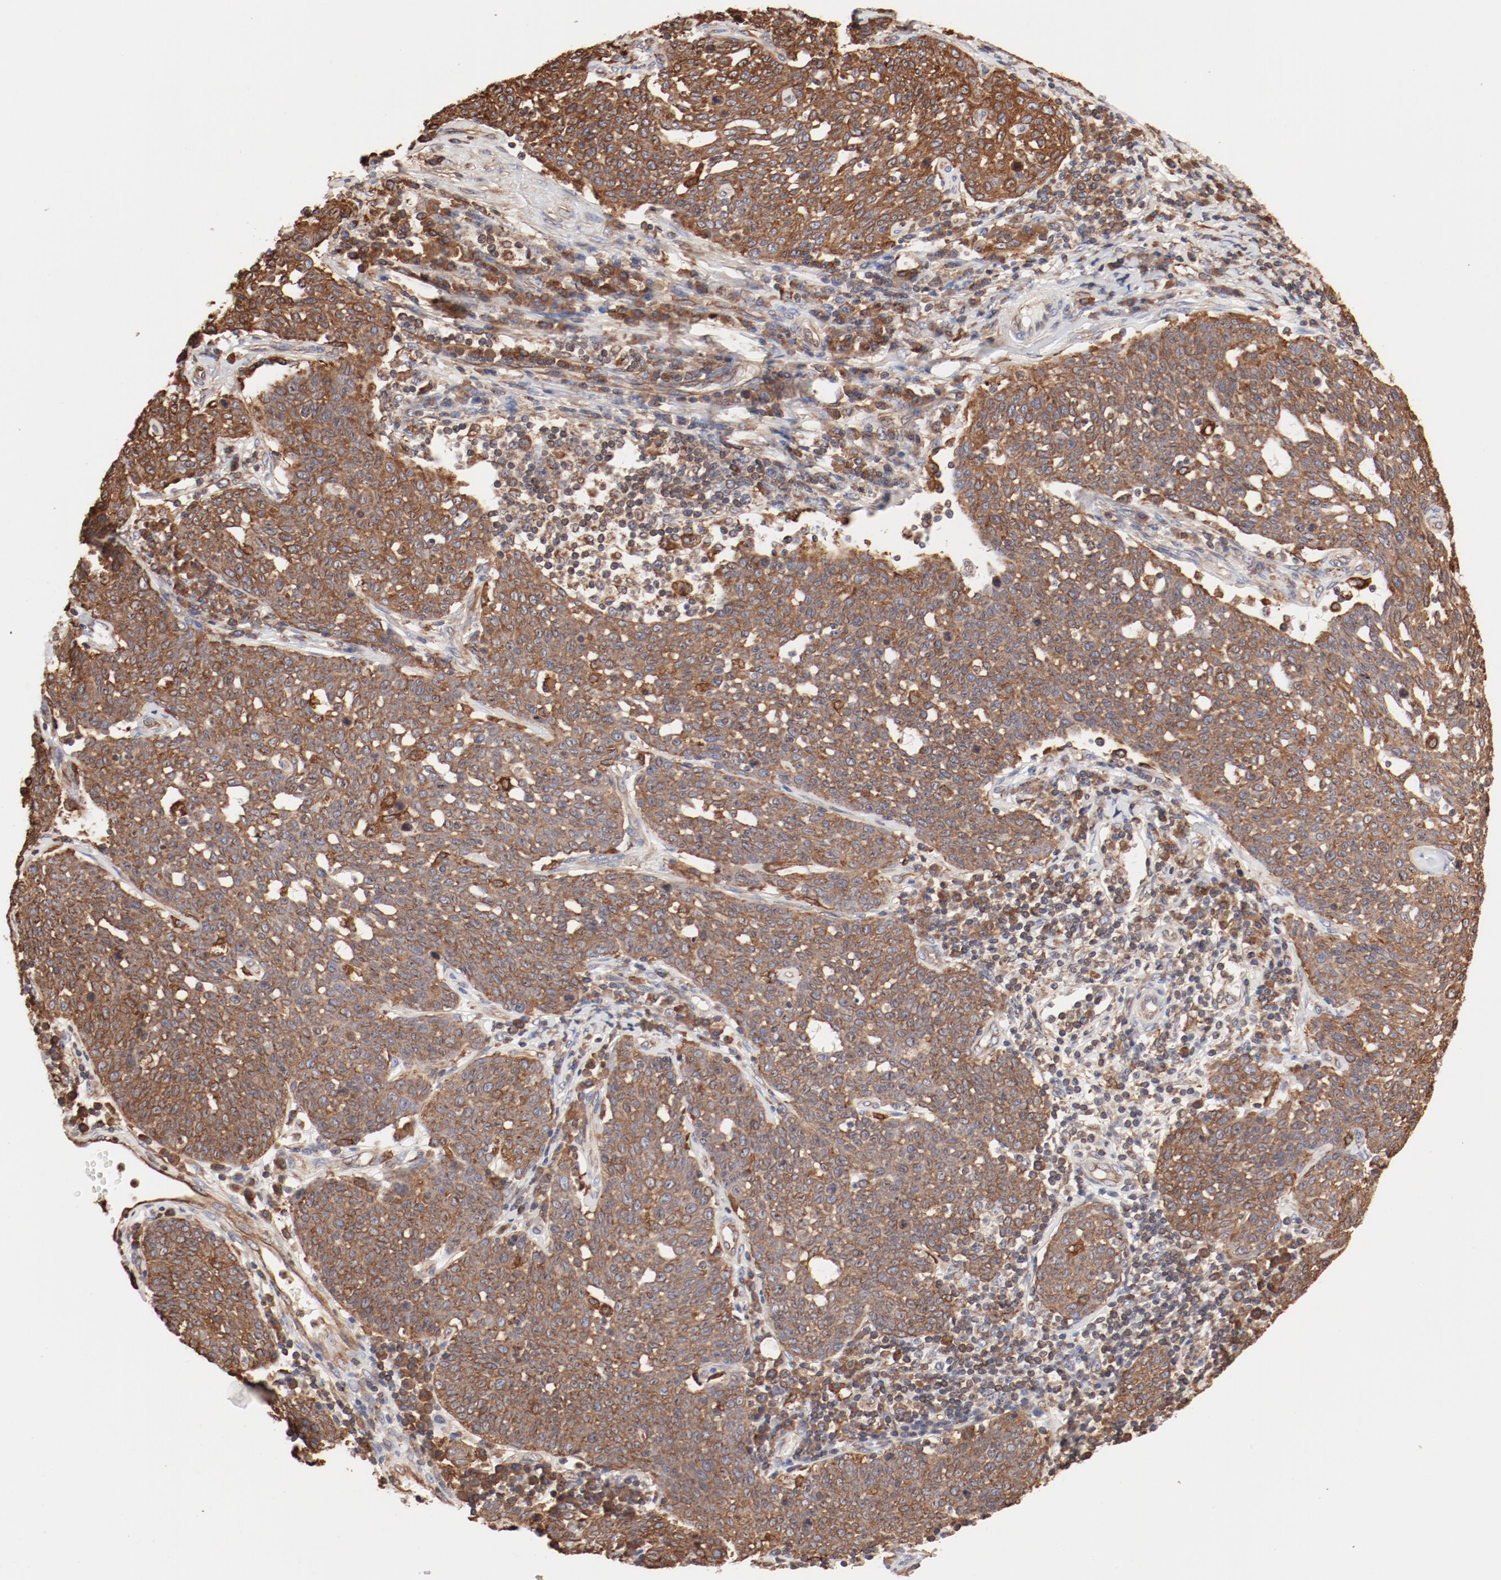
{"staining": {"intensity": "strong", "quantity": ">75%", "location": "cytoplasmic/membranous"}, "tissue": "cervical cancer", "cell_type": "Tumor cells", "image_type": "cancer", "snomed": [{"axis": "morphology", "description": "Squamous cell carcinoma, NOS"}, {"axis": "topography", "description": "Cervix"}], "caption": "Protein positivity by immunohistochemistry (IHC) shows strong cytoplasmic/membranous expression in approximately >75% of tumor cells in cervical squamous cell carcinoma.", "gene": "BCAP31", "patient": {"sex": "female", "age": 34}}